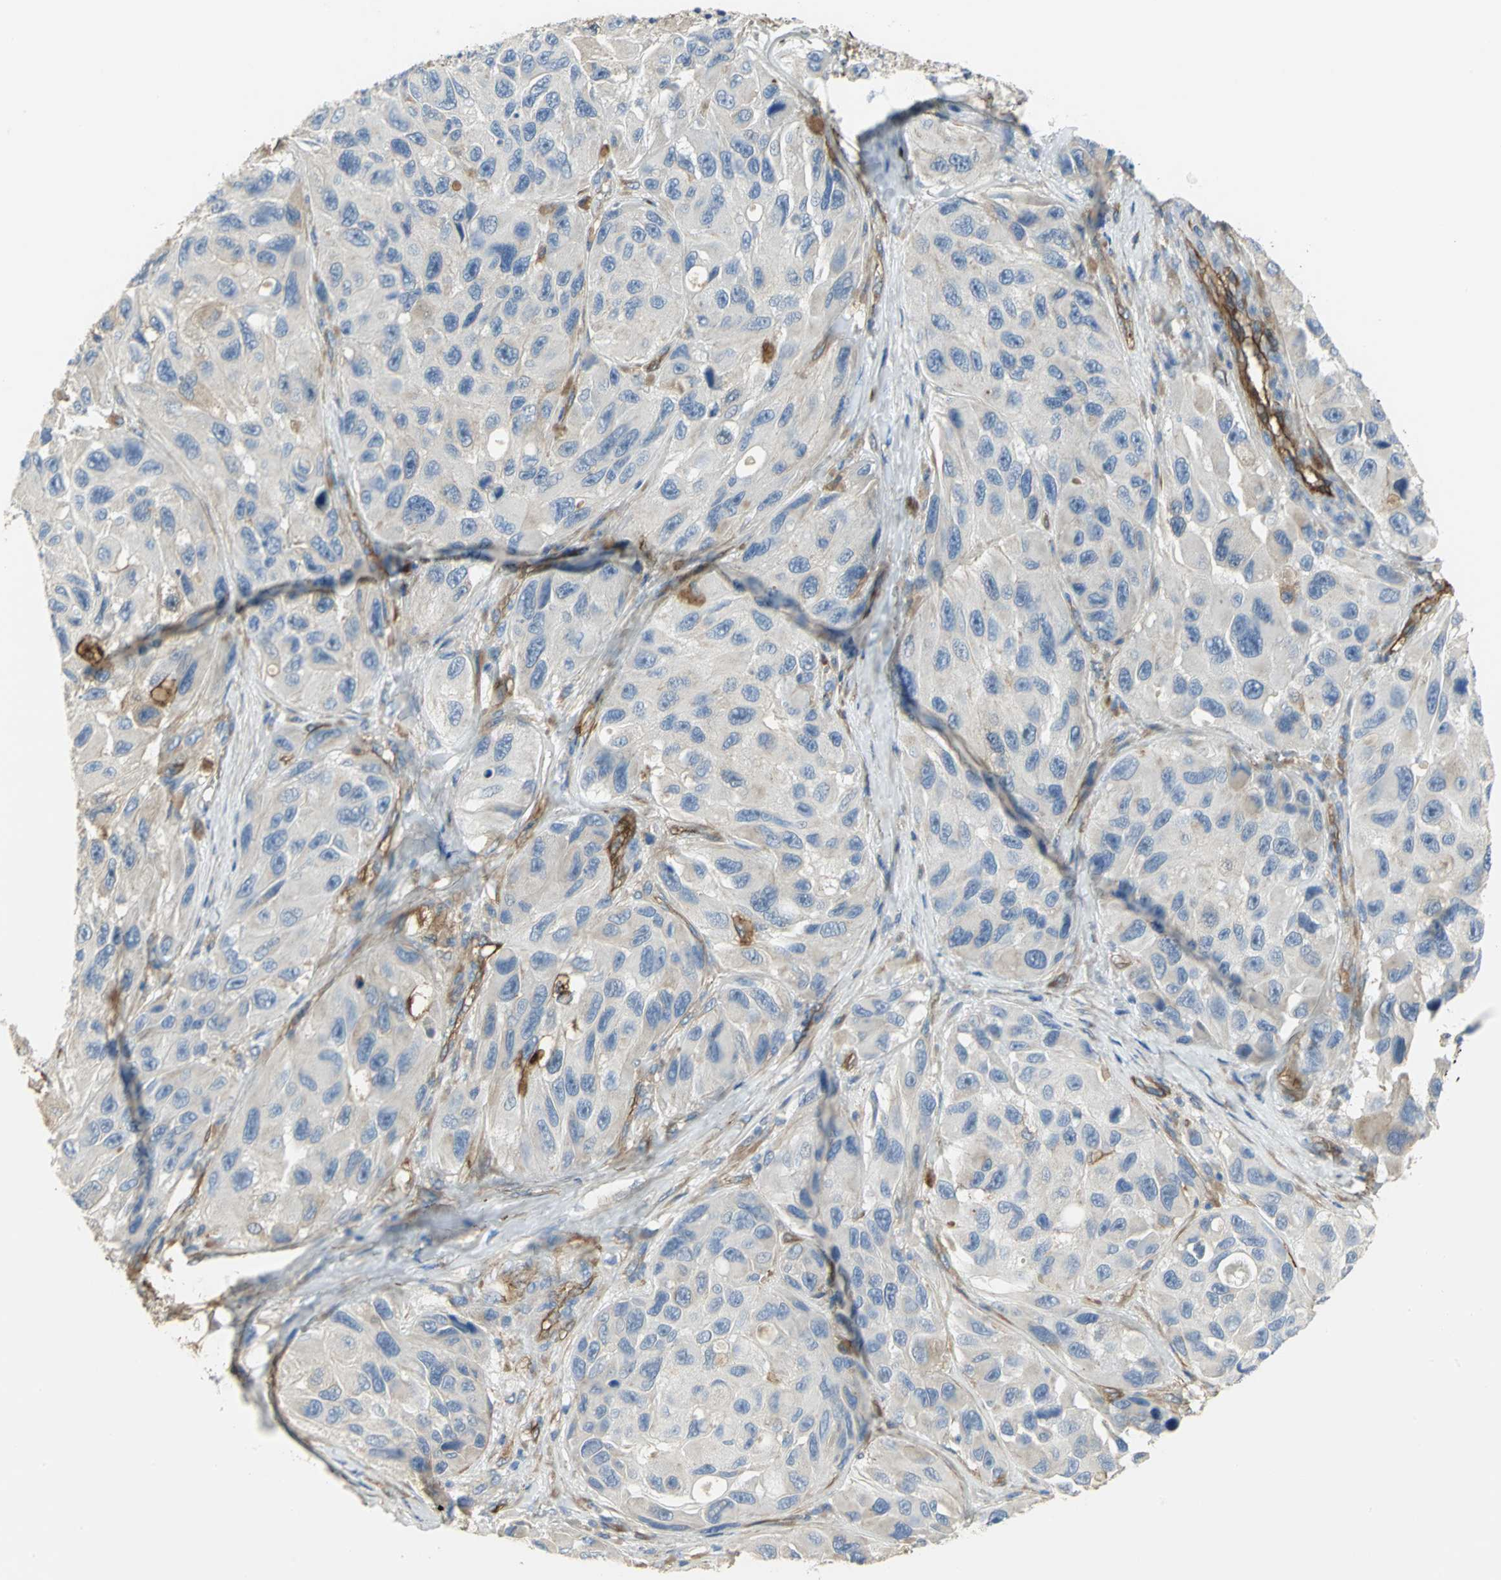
{"staining": {"intensity": "moderate", "quantity": "25%-75%", "location": "cytoplasmic/membranous"}, "tissue": "melanoma", "cell_type": "Tumor cells", "image_type": "cancer", "snomed": [{"axis": "morphology", "description": "Malignant melanoma, NOS"}, {"axis": "topography", "description": "Skin"}], "caption": "Immunohistochemistry micrograph of neoplastic tissue: human melanoma stained using immunohistochemistry (IHC) displays medium levels of moderate protein expression localized specifically in the cytoplasmic/membranous of tumor cells, appearing as a cytoplasmic/membranous brown color.", "gene": "FLNB", "patient": {"sex": "female", "age": 73}}